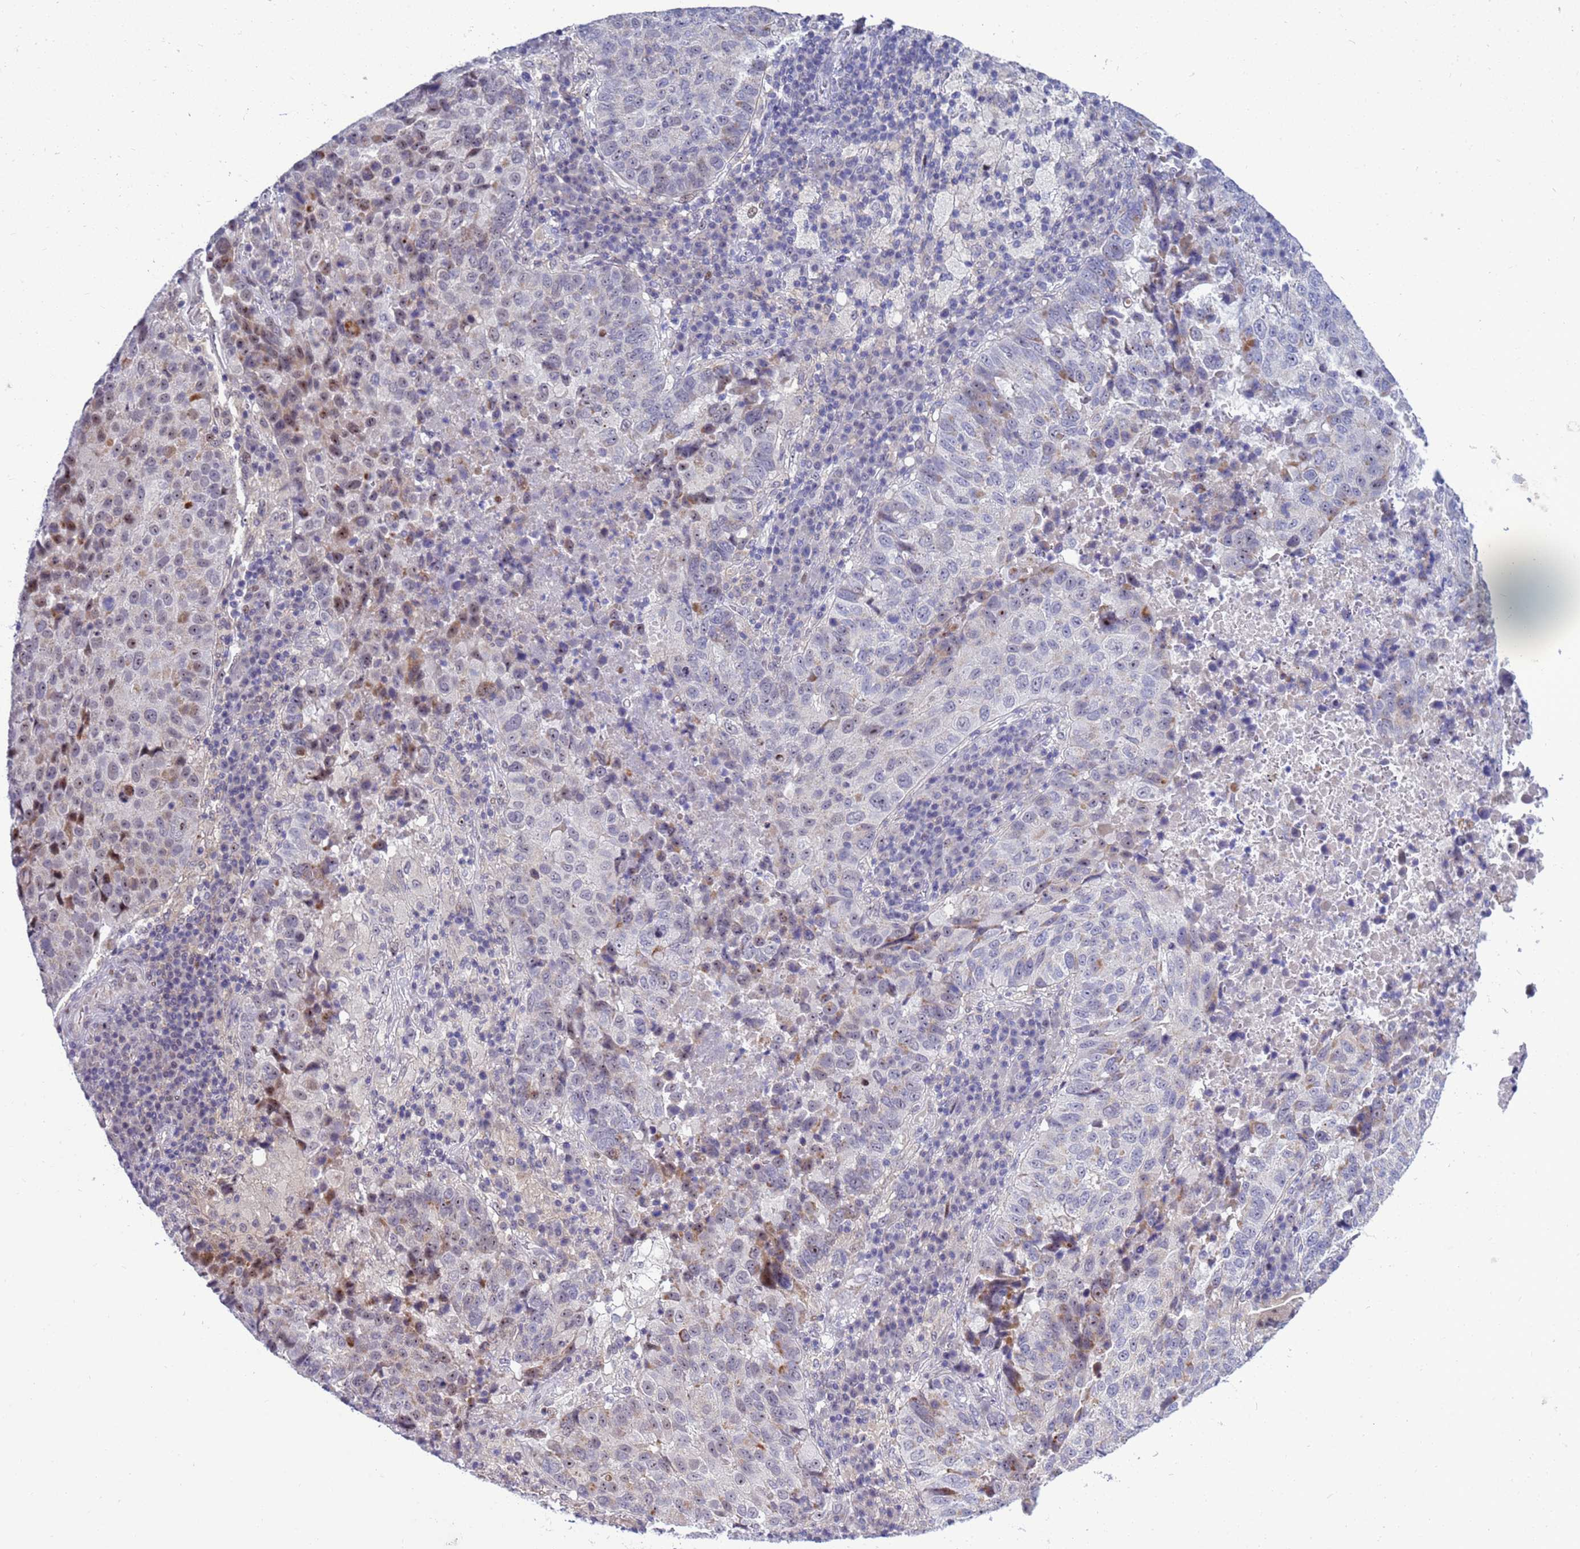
{"staining": {"intensity": "moderate", "quantity": "<25%", "location": "nuclear"}, "tissue": "lung cancer", "cell_type": "Tumor cells", "image_type": "cancer", "snomed": [{"axis": "morphology", "description": "Squamous cell carcinoma, NOS"}, {"axis": "topography", "description": "Lung"}], "caption": "Immunohistochemistry (IHC) (DAB) staining of human lung cancer (squamous cell carcinoma) exhibits moderate nuclear protein expression in about <25% of tumor cells. Immunohistochemistry (IHC) stains the protein in brown and the nuclei are stained blue.", "gene": "LRATD1", "patient": {"sex": "male", "age": 73}}